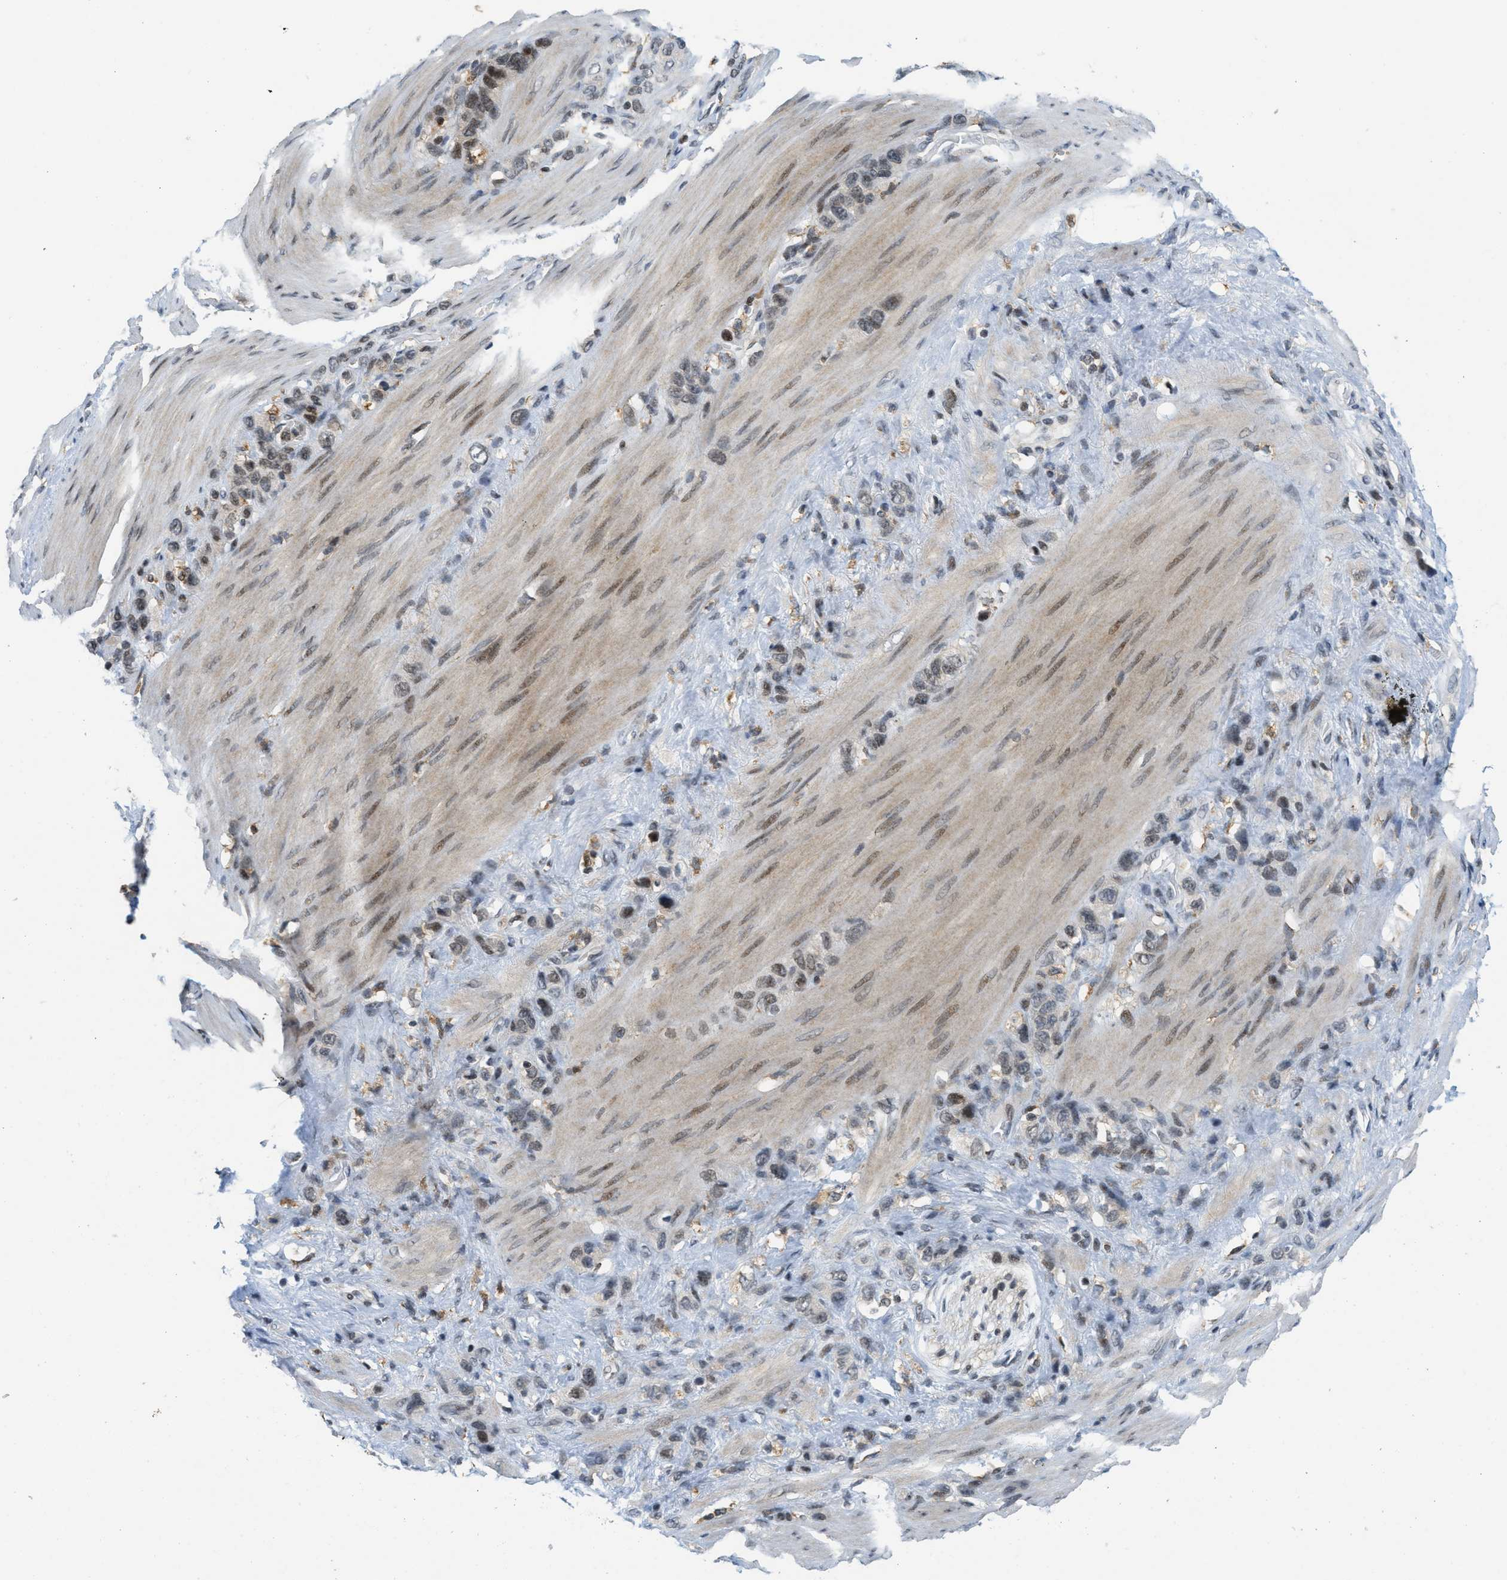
{"staining": {"intensity": "moderate", "quantity": "25%-75%", "location": "nuclear"}, "tissue": "stomach cancer", "cell_type": "Tumor cells", "image_type": "cancer", "snomed": [{"axis": "morphology", "description": "Adenocarcinoma, NOS"}, {"axis": "morphology", "description": "Adenocarcinoma, High grade"}, {"axis": "topography", "description": "Stomach, upper"}, {"axis": "topography", "description": "Stomach, lower"}], "caption": "Stomach adenocarcinoma (high-grade) stained with IHC shows moderate nuclear staining in approximately 25%-75% of tumor cells. (IHC, brightfield microscopy, high magnification).", "gene": "ING1", "patient": {"sex": "female", "age": 65}}